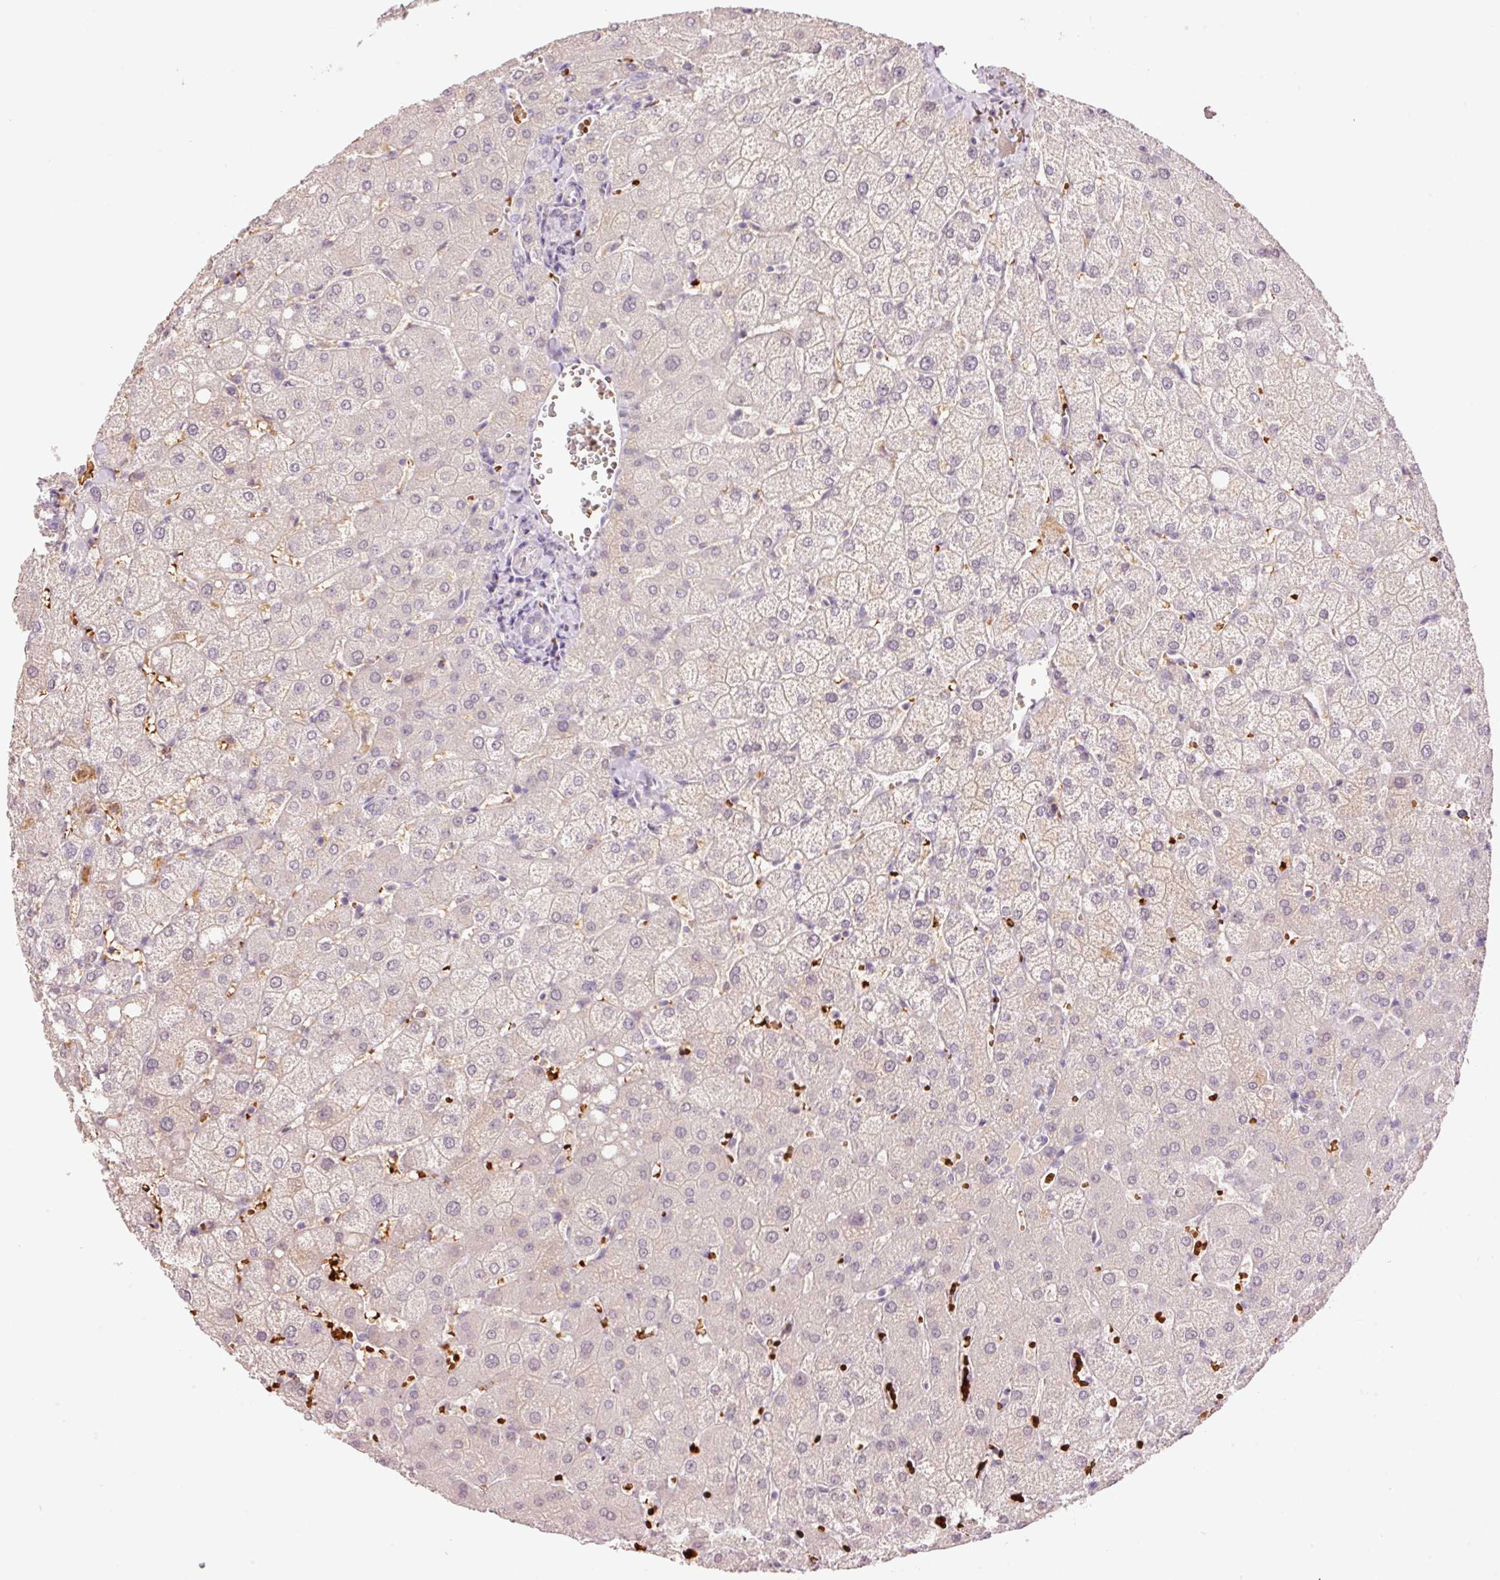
{"staining": {"intensity": "negative", "quantity": "none", "location": "none"}, "tissue": "liver", "cell_type": "Cholangiocytes", "image_type": "normal", "snomed": [{"axis": "morphology", "description": "Normal tissue, NOS"}, {"axis": "topography", "description": "Liver"}], "caption": "IHC of benign liver reveals no expression in cholangiocytes.", "gene": "LY6G6D", "patient": {"sex": "female", "age": 54}}